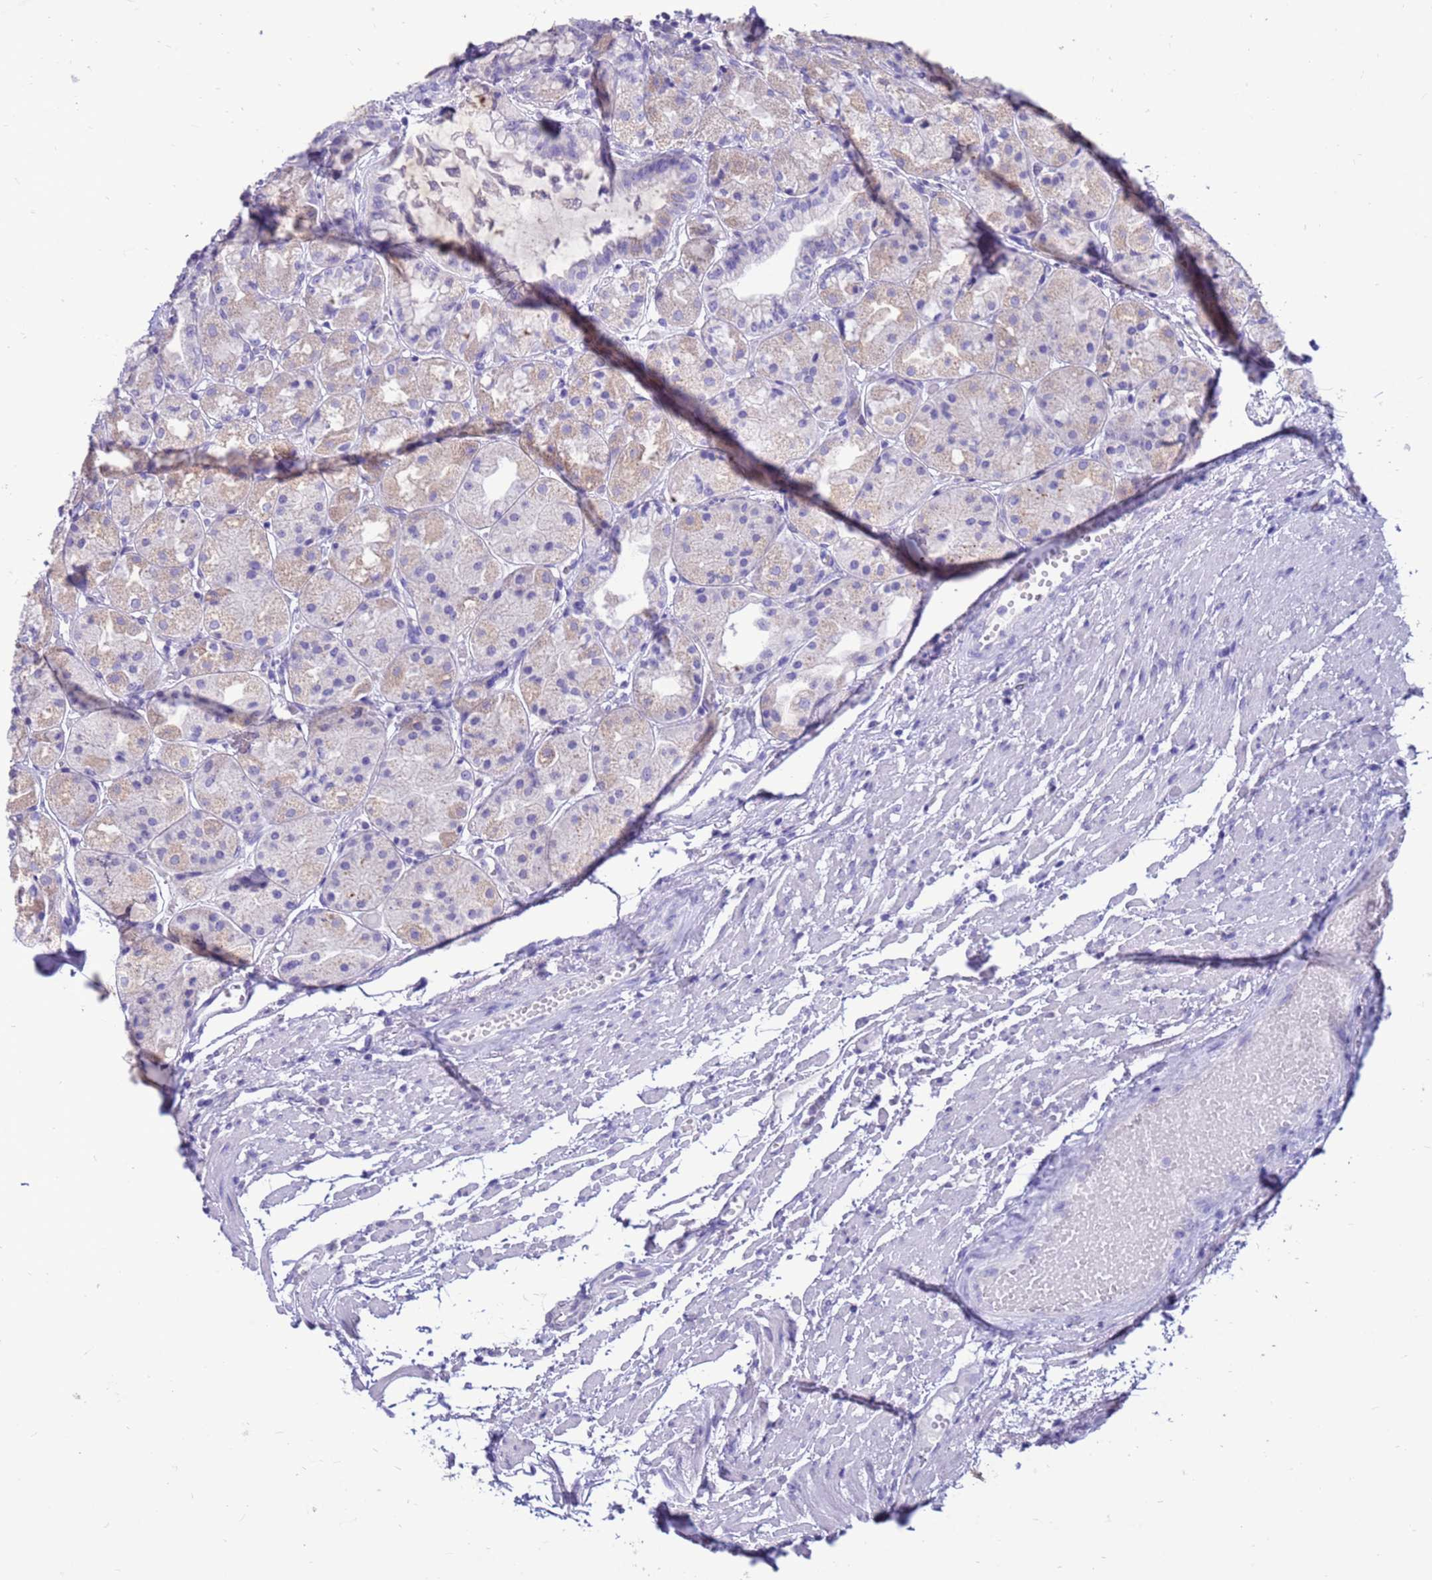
{"staining": {"intensity": "negative", "quantity": "none", "location": "none"}, "tissue": "stomach", "cell_type": "Glandular cells", "image_type": "normal", "snomed": [{"axis": "morphology", "description": "Normal tissue, NOS"}, {"axis": "topography", "description": "Stomach, upper"}], "caption": "This is an IHC photomicrograph of normal human stomach. There is no staining in glandular cells.", "gene": "PDE10A", "patient": {"sex": "male", "age": 72}}